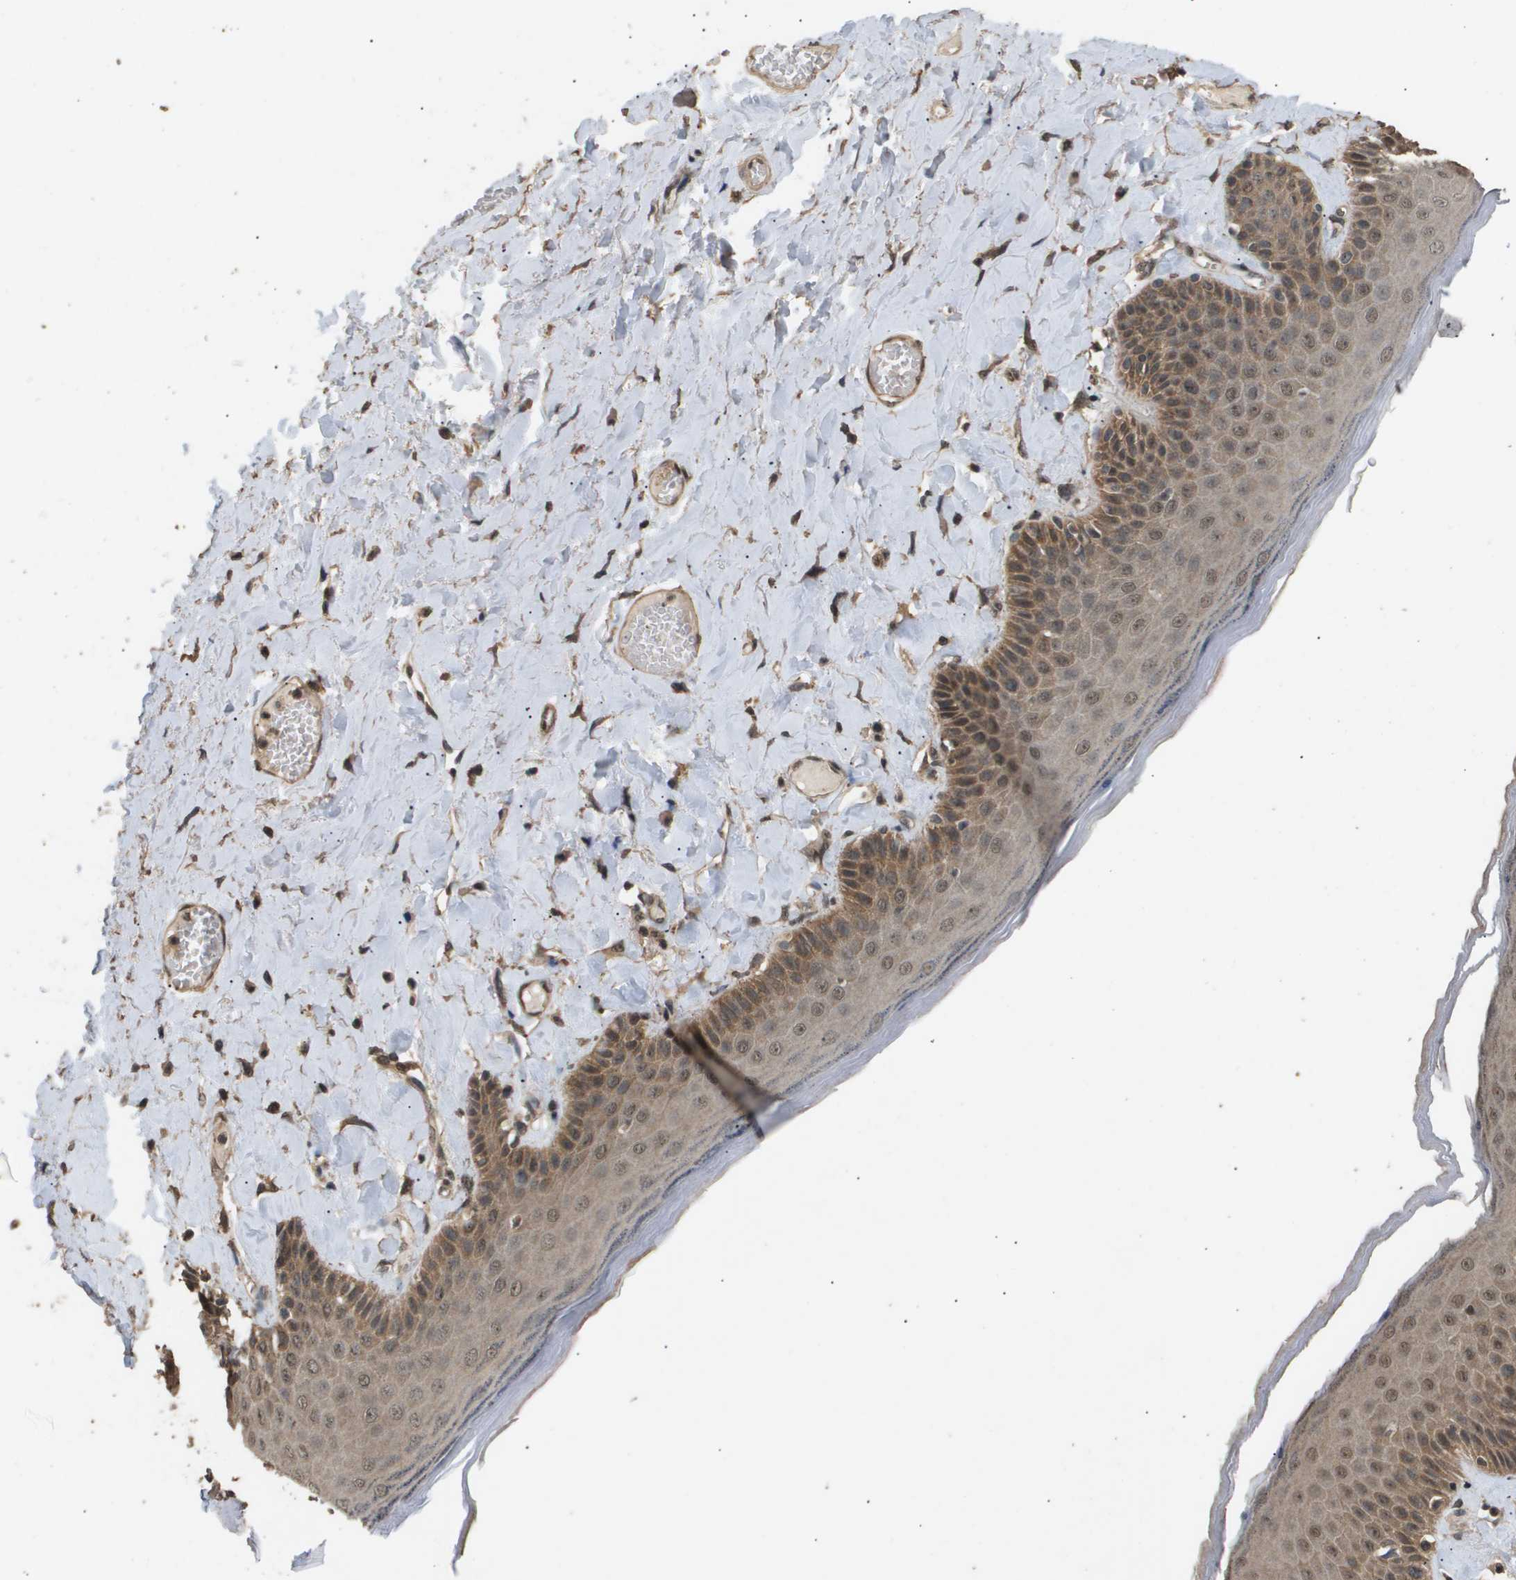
{"staining": {"intensity": "moderate", "quantity": ">75%", "location": "cytoplasmic/membranous"}, "tissue": "skin", "cell_type": "Epidermal cells", "image_type": "normal", "snomed": [{"axis": "morphology", "description": "Normal tissue, NOS"}, {"axis": "topography", "description": "Anal"}], "caption": "Immunohistochemistry (DAB (3,3'-diaminobenzidine)) staining of benign skin reveals moderate cytoplasmic/membranous protein expression in approximately >75% of epidermal cells.", "gene": "ING1", "patient": {"sex": "male", "age": 69}}